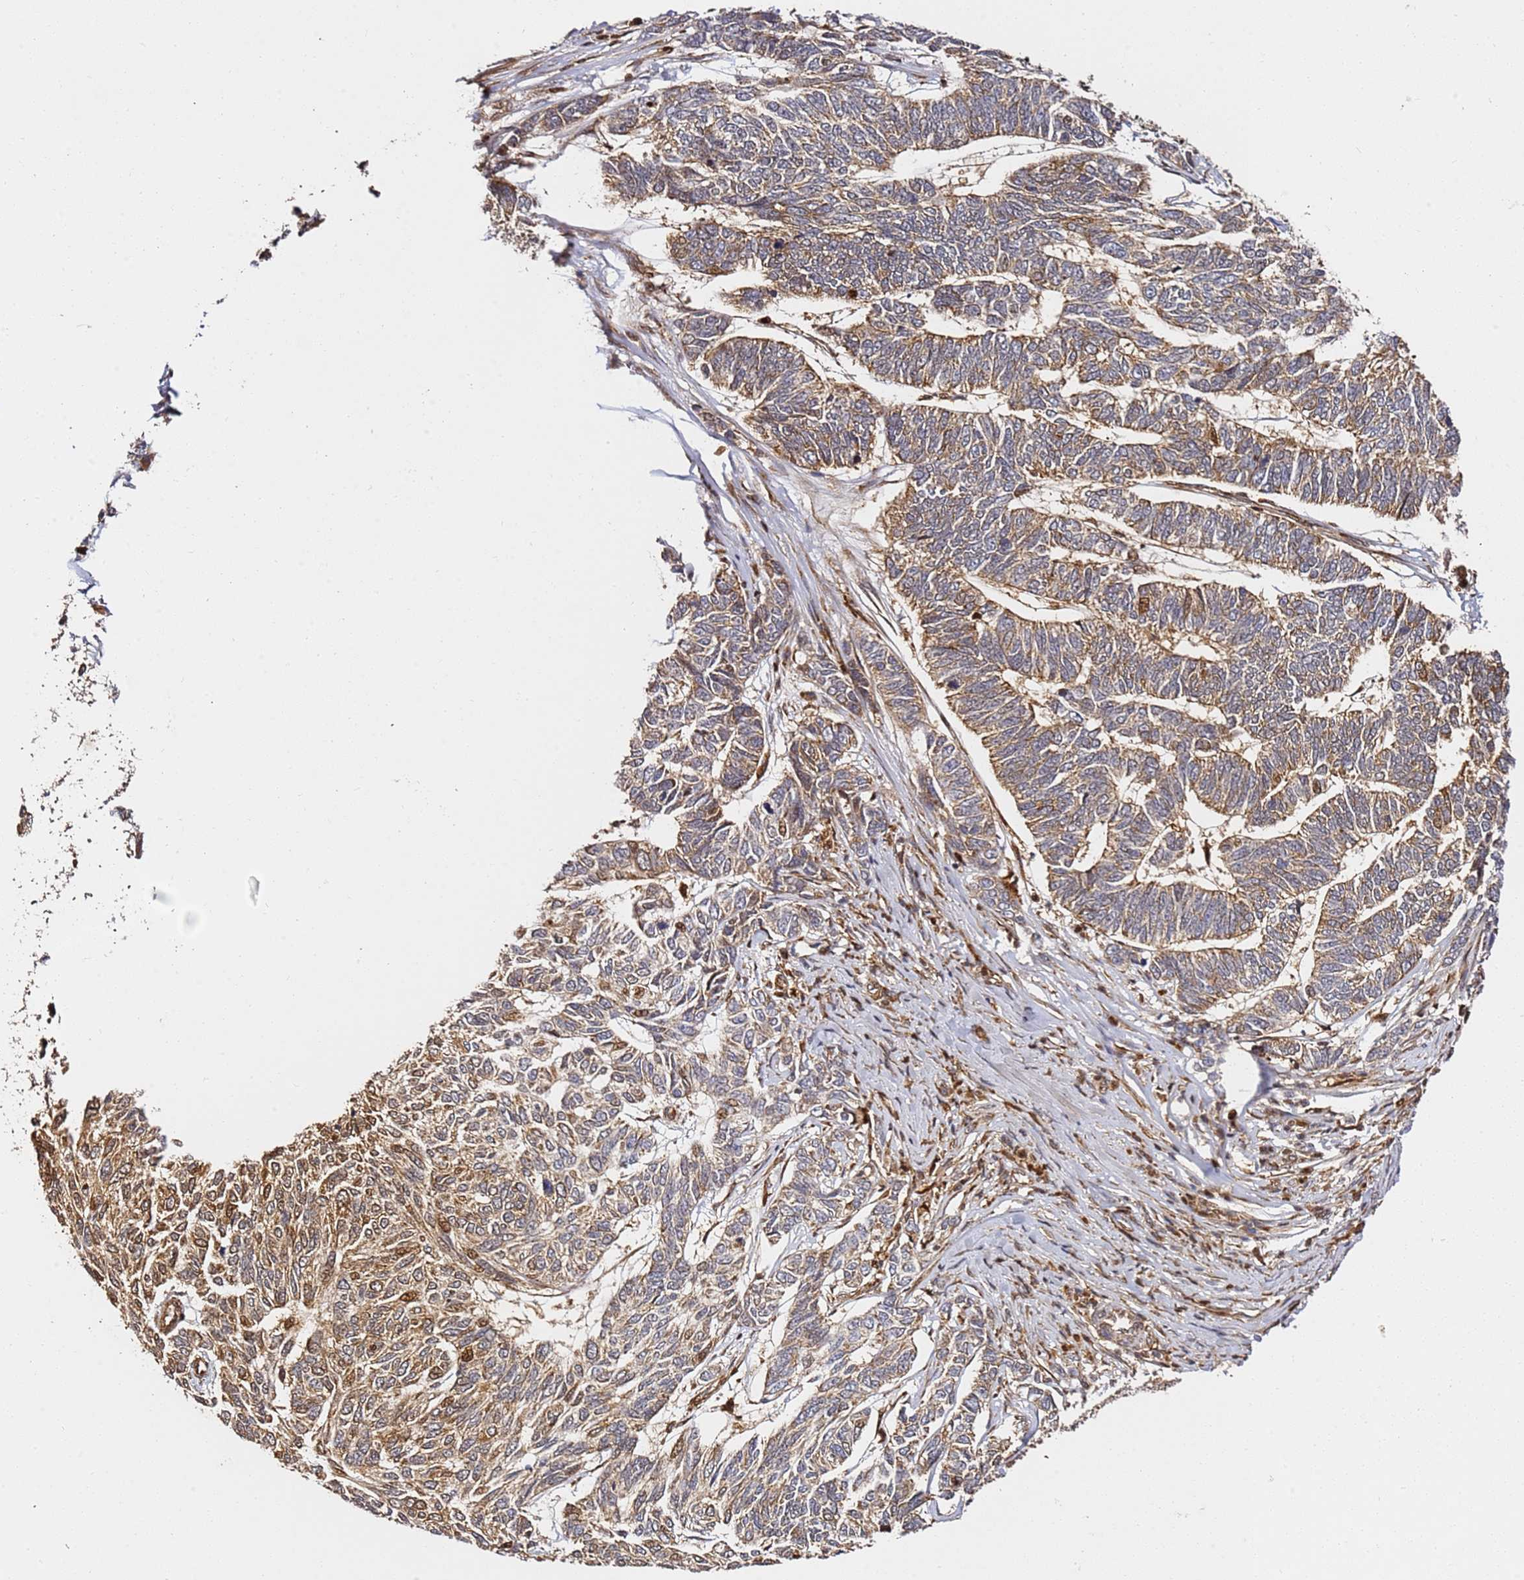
{"staining": {"intensity": "moderate", "quantity": ">75%", "location": "cytoplasmic/membranous"}, "tissue": "skin cancer", "cell_type": "Tumor cells", "image_type": "cancer", "snomed": [{"axis": "morphology", "description": "Basal cell carcinoma"}, {"axis": "topography", "description": "Skin"}], "caption": "DAB (3,3'-diaminobenzidine) immunohistochemical staining of skin cancer (basal cell carcinoma) reveals moderate cytoplasmic/membranous protein expression in approximately >75% of tumor cells.", "gene": "SMOX", "patient": {"sex": "female", "age": 65}}